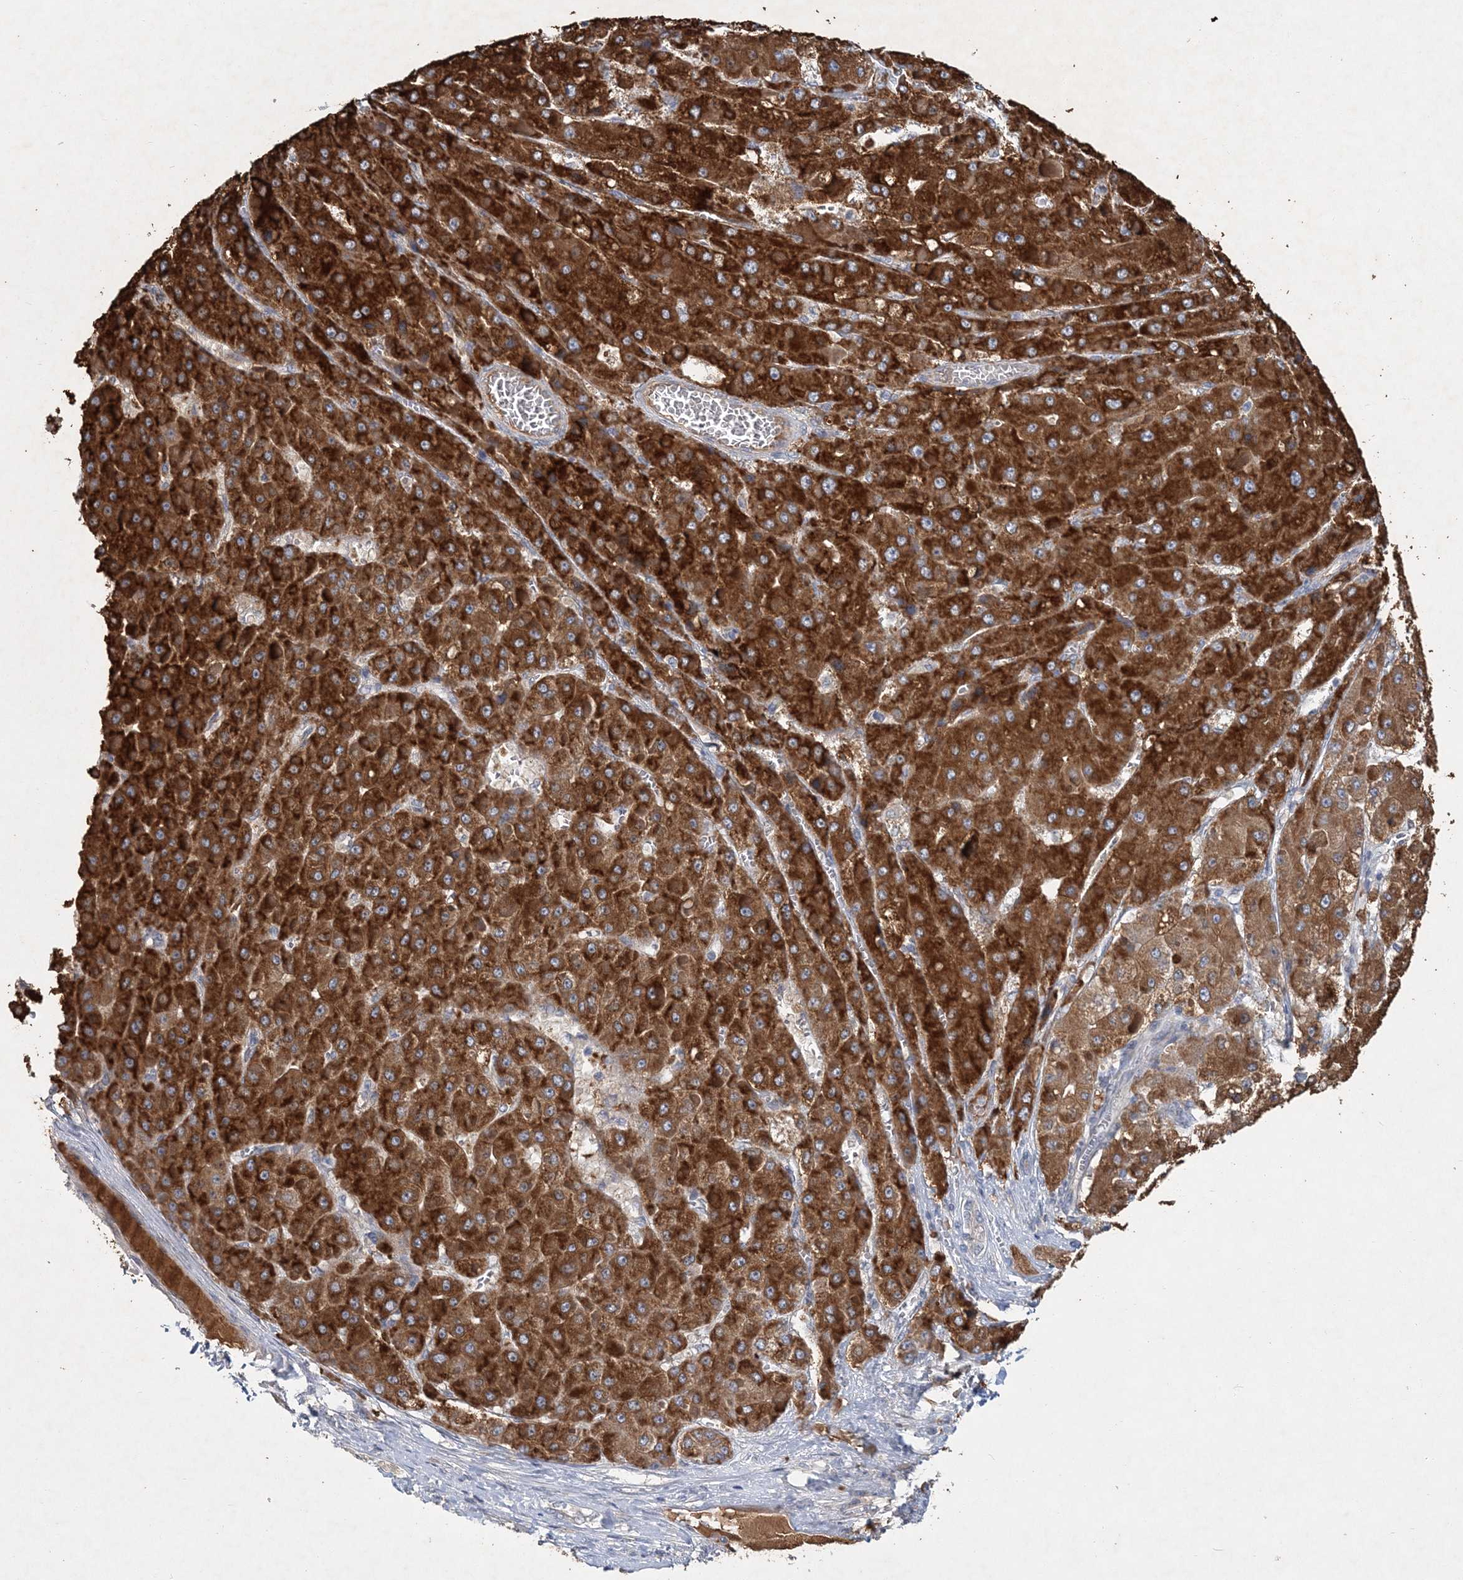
{"staining": {"intensity": "strong", "quantity": ">75%", "location": "cytoplasmic/membranous"}, "tissue": "liver cancer", "cell_type": "Tumor cells", "image_type": "cancer", "snomed": [{"axis": "morphology", "description": "Carcinoma, Hepatocellular, NOS"}, {"axis": "topography", "description": "Liver"}], "caption": "Hepatocellular carcinoma (liver) stained with a protein marker shows strong staining in tumor cells.", "gene": "RNF25", "patient": {"sex": "female", "age": 73}}